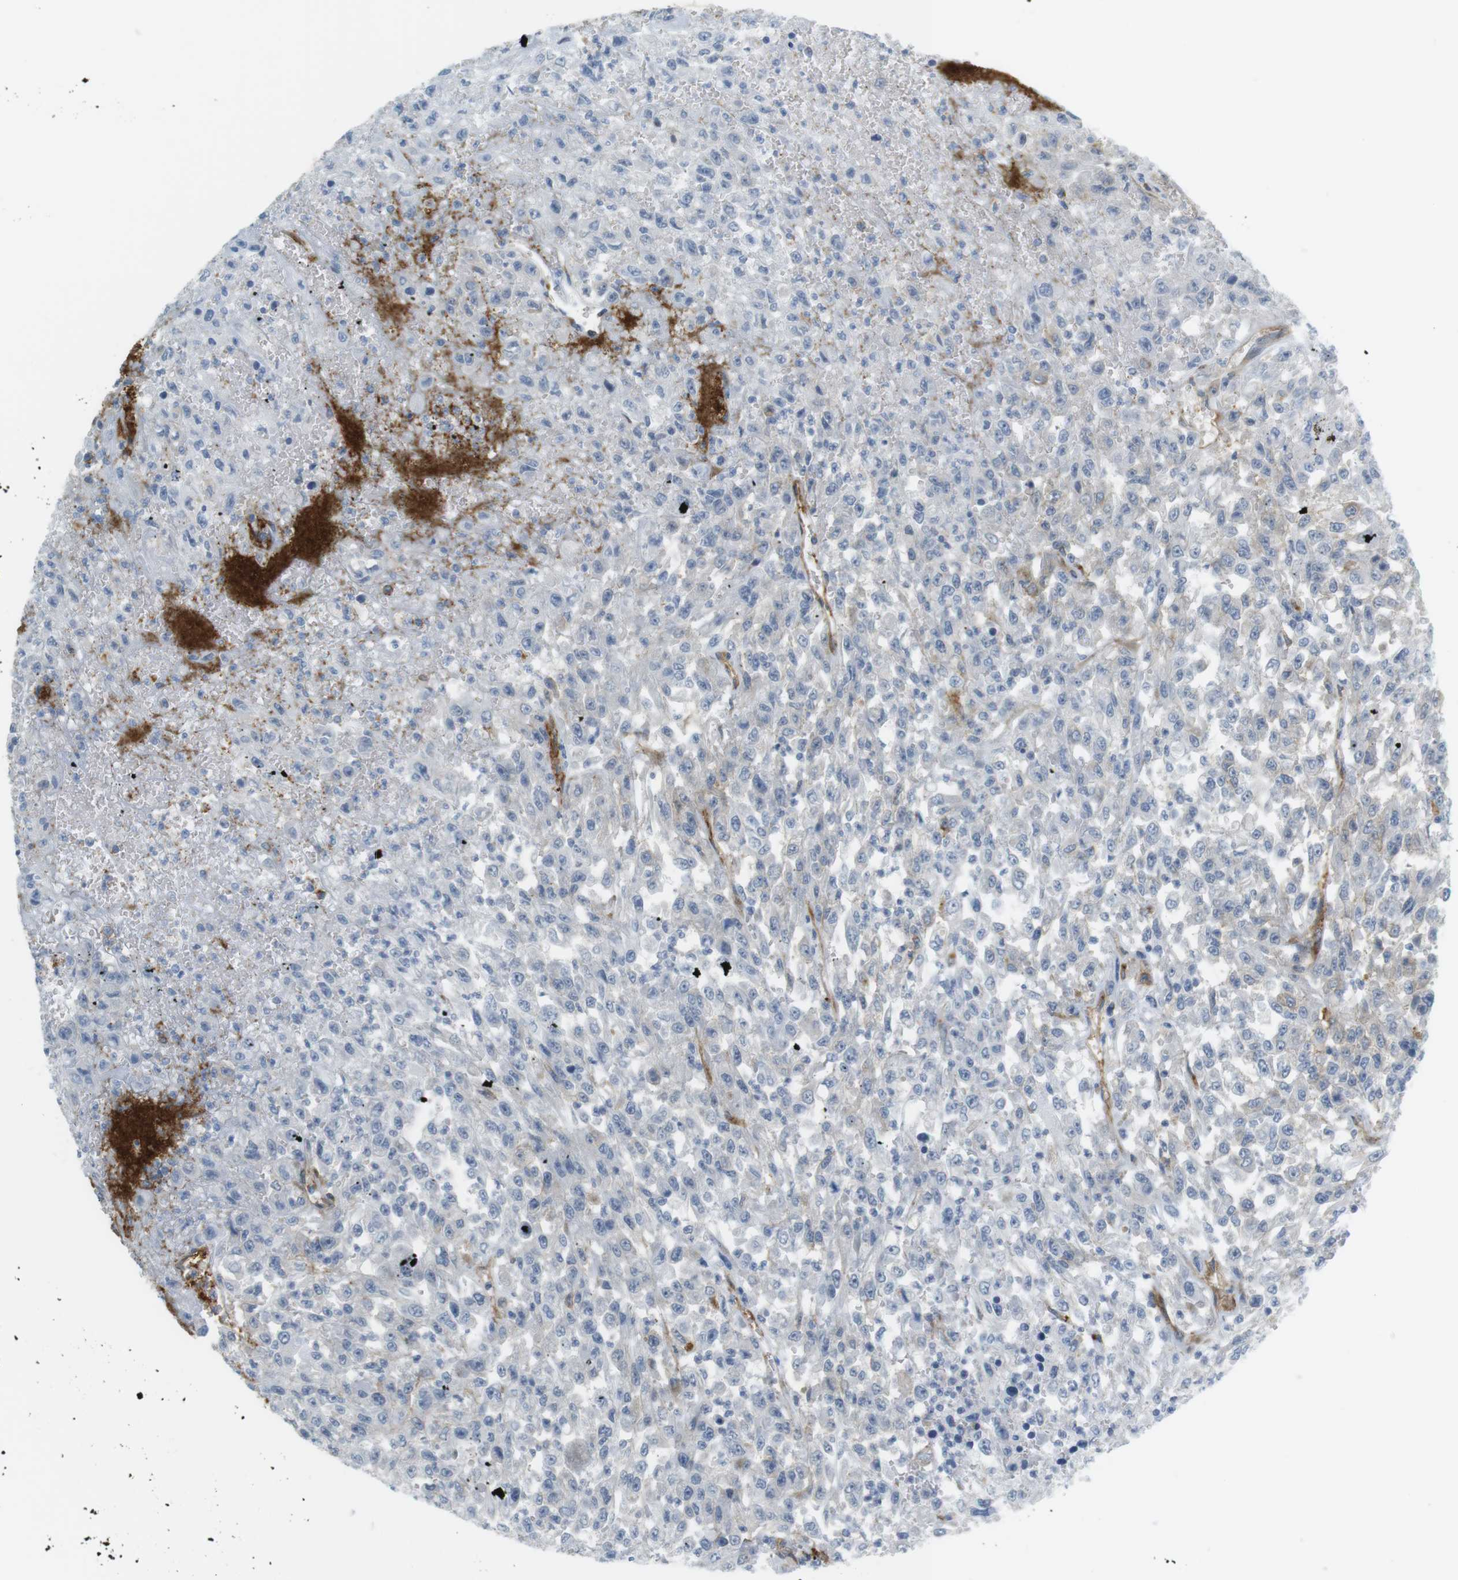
{"staining": {"intensity": "negative", "quantity": "none", "location": "none"}, "tissue": "urothelial cancer", "cell_type": "Tumor cells", "image_type": "cancer", "snomed": [{"axis": "morphology", "description": "Urothelial carcinoma, High grade"}, {"axis": "topography", "description": "Urinary bladder"}], "caption": "High-grade urothelial carcinoma was stained to show a protein in brown. There is no significant positivity in tumor cells.", "gene": "F2R", "patient": {"sex": "male", "age": 46}}